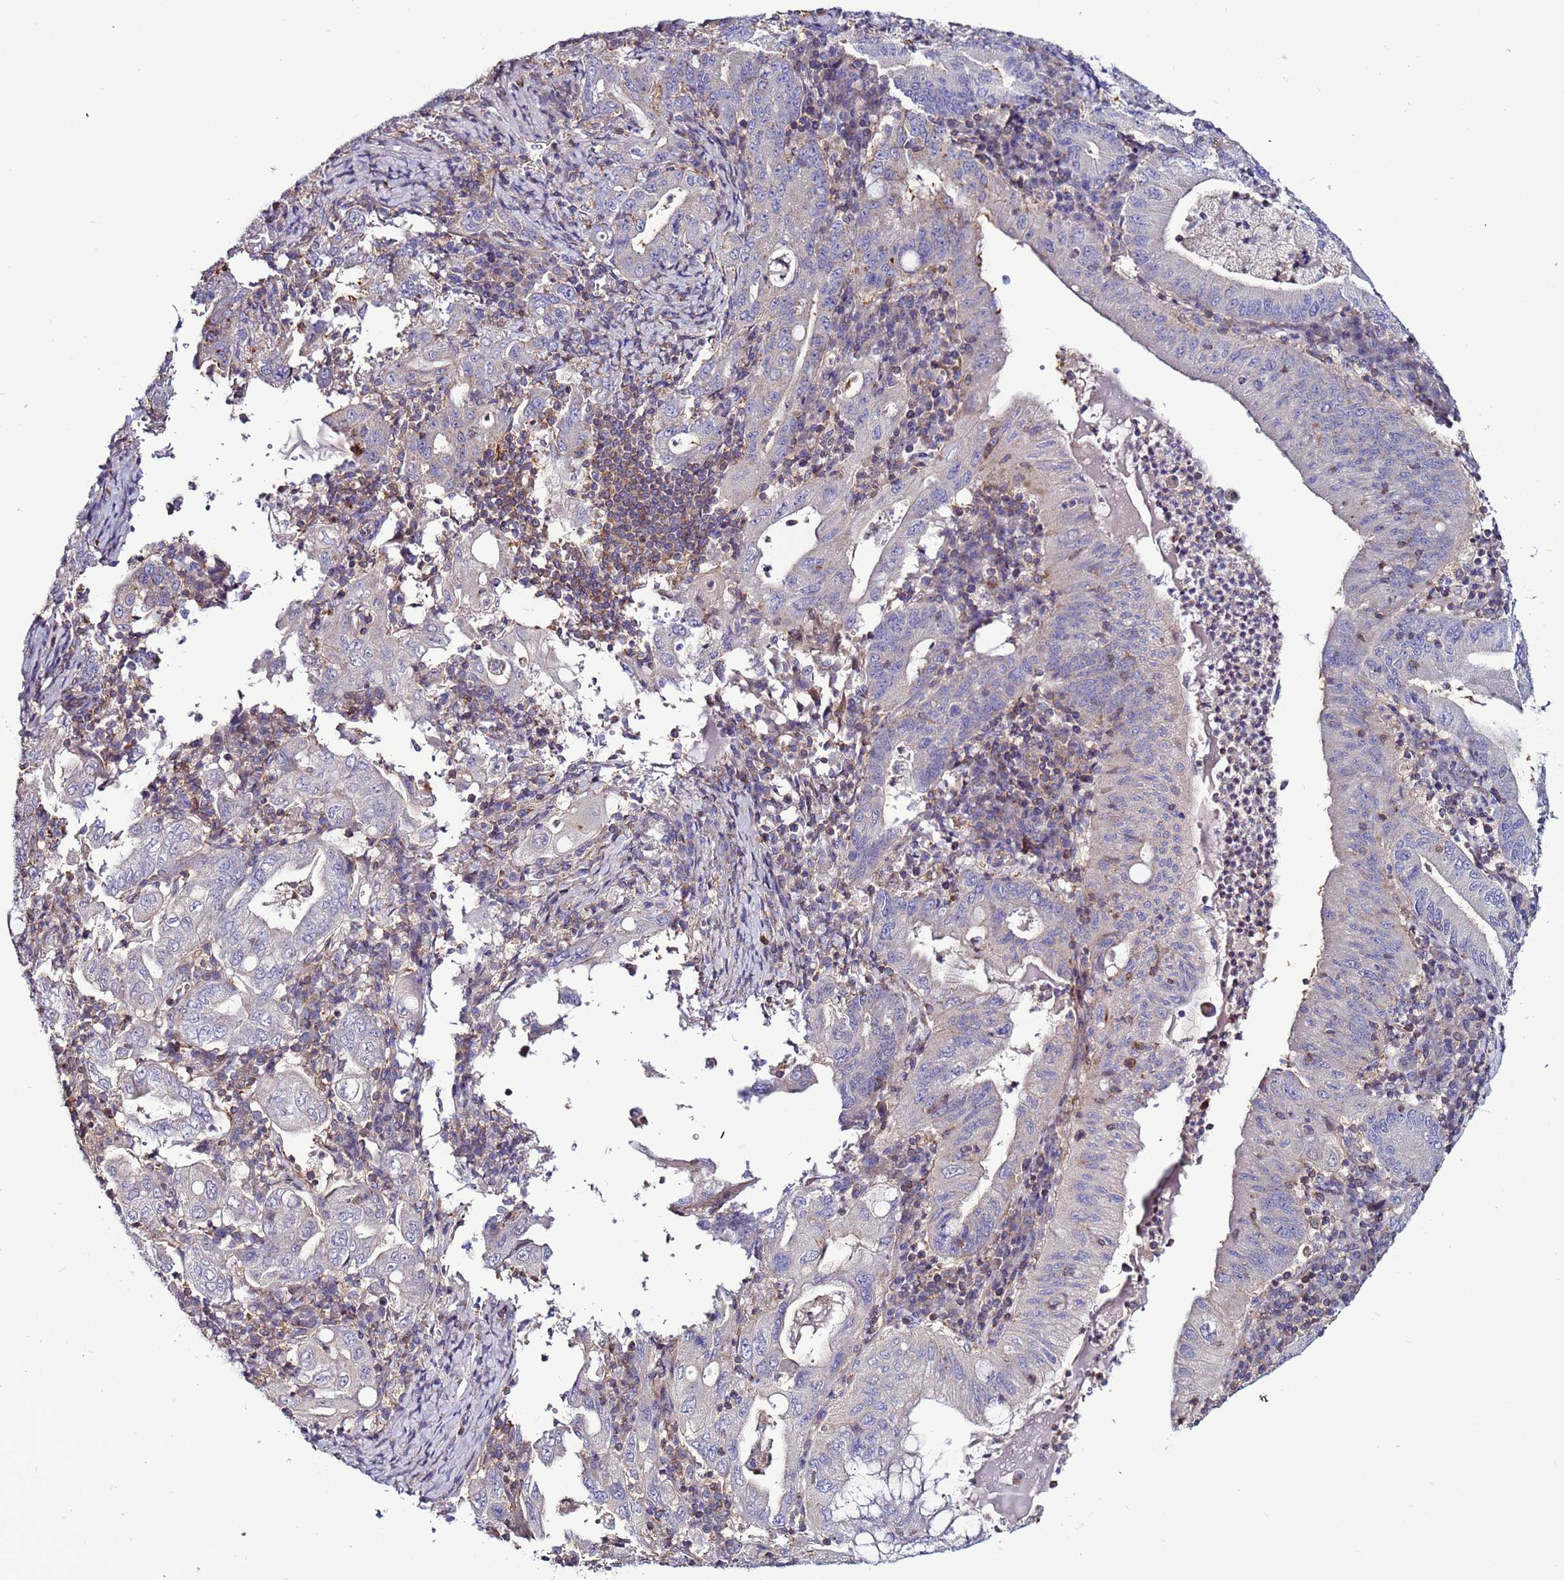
{"staining": {"intensity": "negative", "quantity": "none", "location": "none"}, "tissue": "stomach cancer", "cell_type": "Tumor cells", "image_type": "cancer", "snomed": [{"axis": "morphology", "description": "Normal tissue, NOS"}, {"axis": "morphology", "description": "Adenocarcinoma, NOS"}, {"axis": "topography", "description": "Esophagus"}, {"axis": "topography", "description": "Stomach, upper"}, {"axis": "topography", "description": "Peripheral nerve tissue"}], "caption": "There is no significant positivity in tumor cells of adenocarcinoma (stomach).", "gene": "NRN1L", "patient": {"sex": "male", "age": 62}}